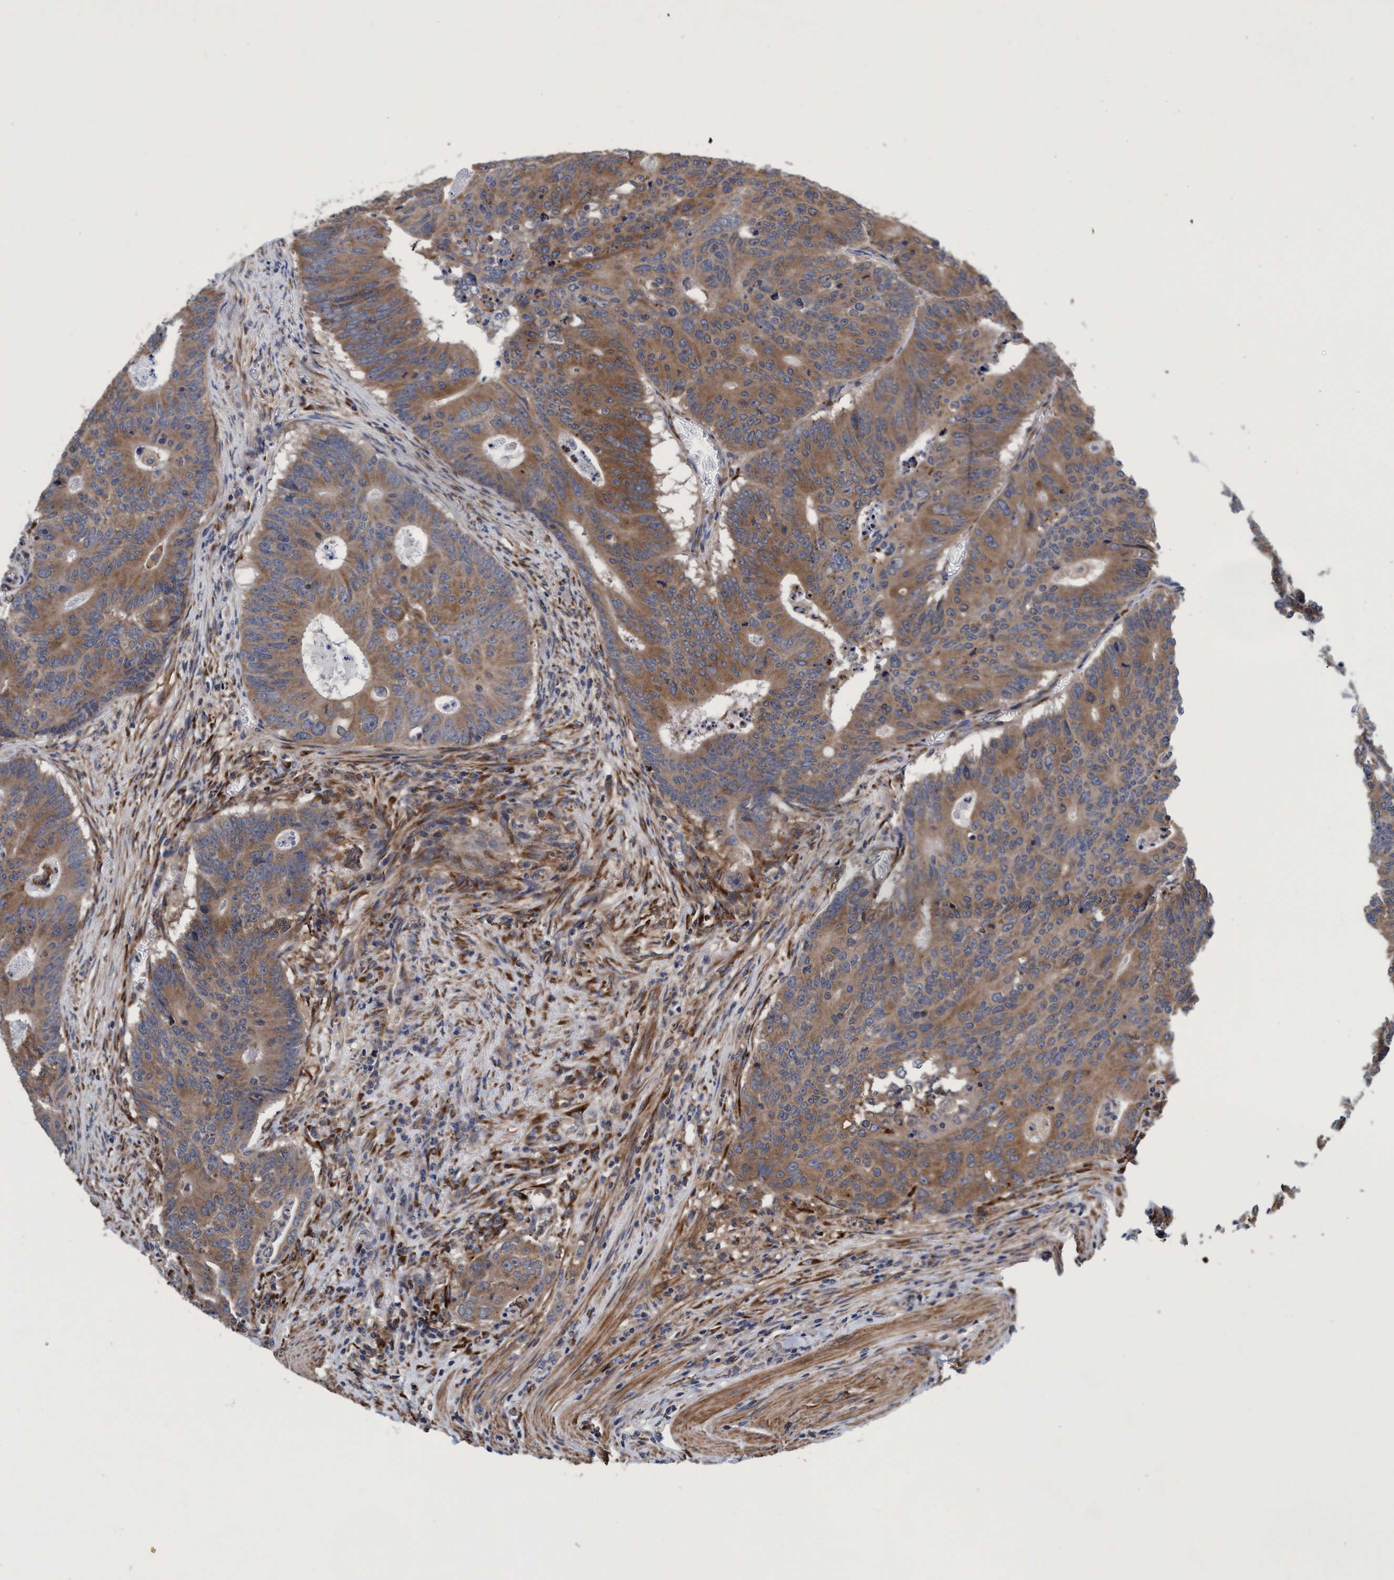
{"staining": {"intensity": "moderate", "quantity": ">75%", "location": "cytoplasmic/membranous"}, "tissue": "colorectal cancer", "cell_type": "Tumor cells", "image_type": "cancer", "snomed": [{"axis": "morphology", "description": "Adenocarcinoma, NOS"}, {"axis": "topography", "description": "Colon"}], "caption": "Adenocarcinoma (colorectal) was stained to show a protein in brown. There is medium levels of moderate cytoplasmic/membranous staining in about >75% of tumor cells.", "gene": "CALCOCO2", "patient": {"sex": "male", "age": 87}}